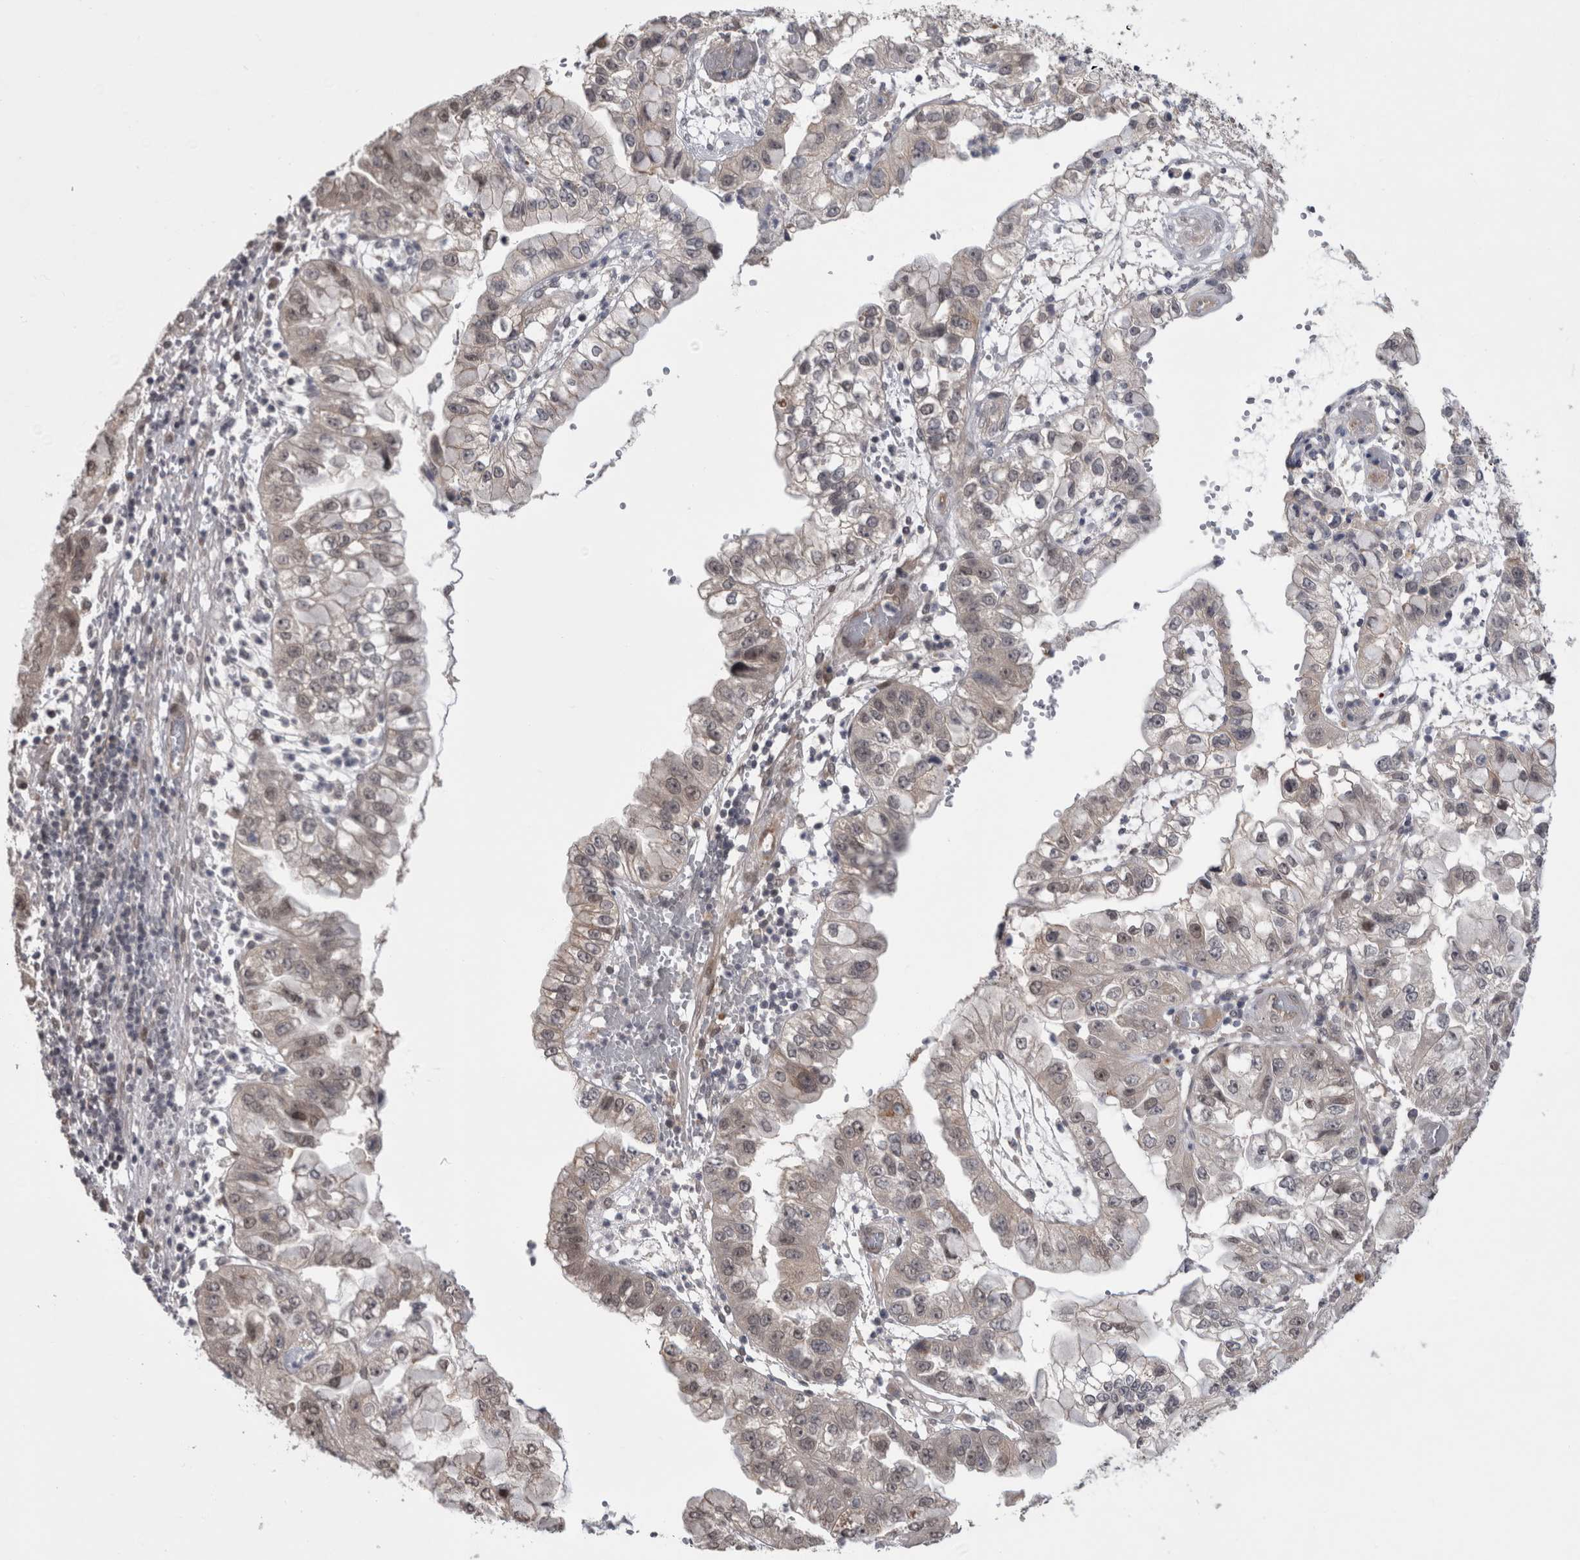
{"staining": {"intensity": "moderate", "quantity": "<25%", "location": "nuclear"}, "tissue": "liver cancer", "cell_type": "Tumor cells", "image_type": "cancer", "snomed": [{"axis": "morphology", "description": "Cholangiocarcinoma"}, {"axis": "topography", "description": "Liver"}], "caption": "This micrograph demonstrates liver cancer (cholangiocarcinoma) stained with immunohistochemistry (IHC) to label a protein in brown. The nuclear of tumor cells show moderate positivity for the protein. Nuclei are counter-stained blue.", "gene": "MTBP", "patient": {"sex": "female", "age": 79}}